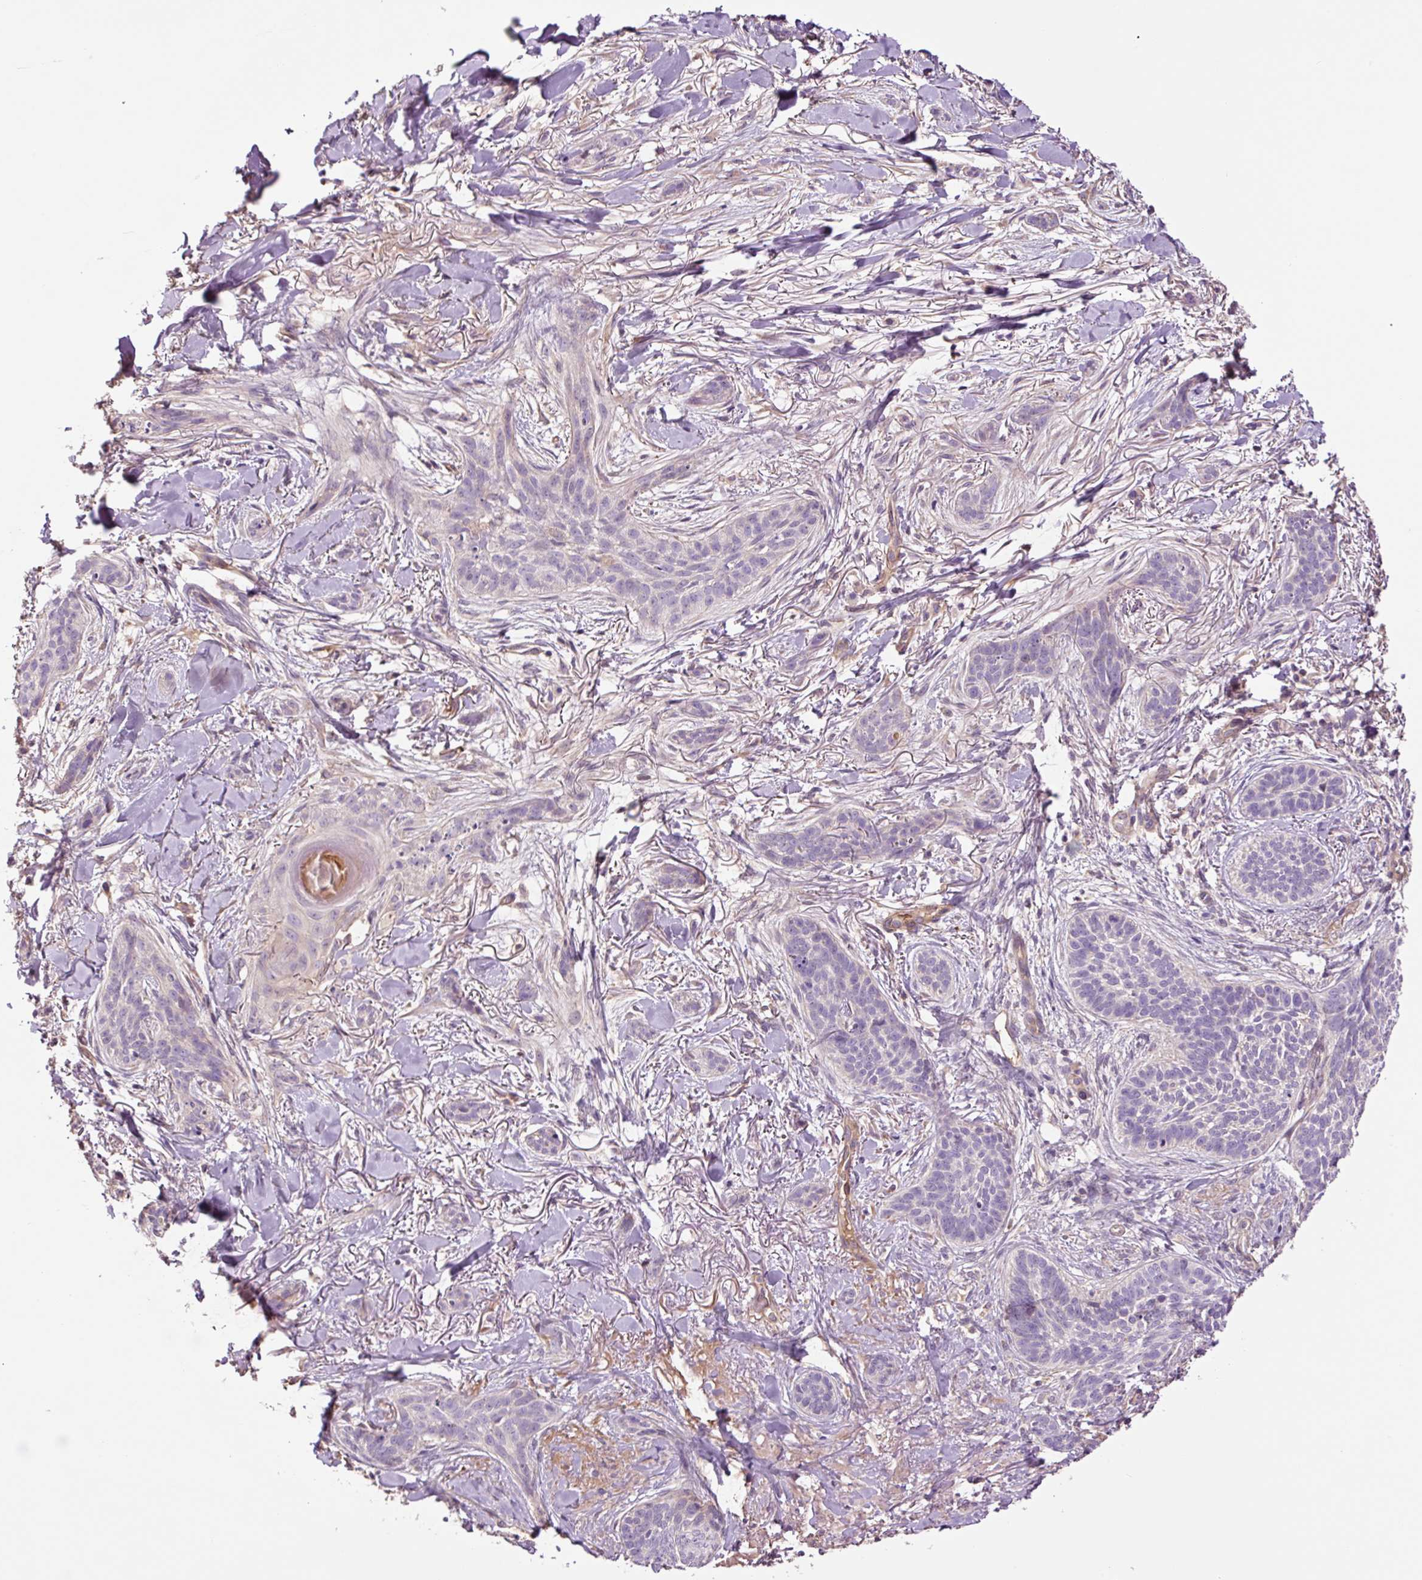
{"staining": {"intensity": "negative", "quantity": "none", "location": "none"}, "tissue": "skin cancer", "cell_type": "Tumor cells", "image_type": "cancer", "snomed": [{"axis": "morphology", "description": "Basal cell carcinoma"}, {"axis": "topography", "description": "Skin"}], "caption": "Immunohistochemical staining of human skin basal cell carcinoma displays no significant positivity in tumor cells. The staining is performed using DAB (3,3'-diaminobenzidine) brown chromogen with nuclei counter-stained in using hematoxylin.", "gene": "TMEM235", "patient": {"sex": "male", "age": 52}}